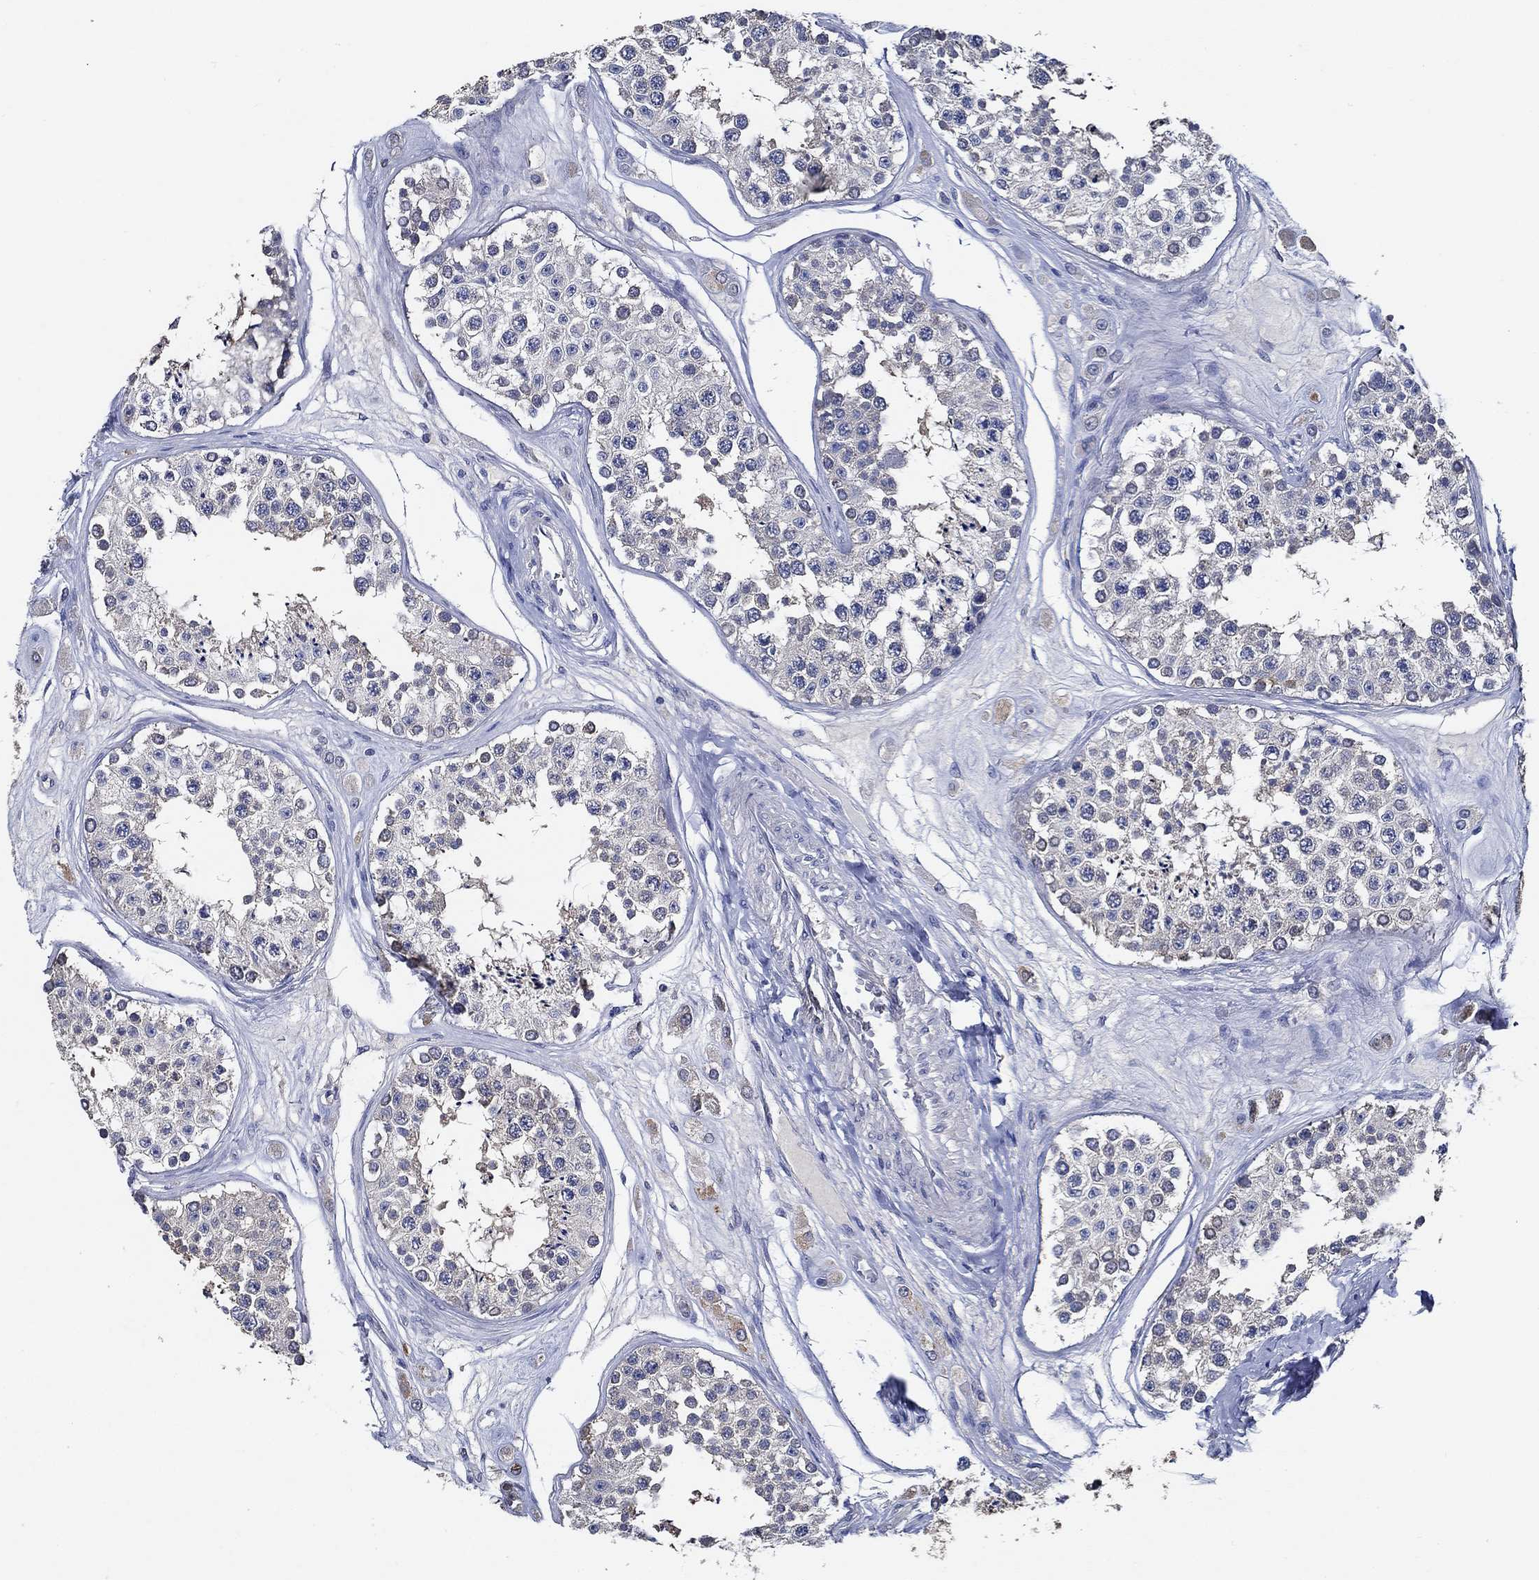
{"staining": {"intensity": "negative", "quantity": "none", "location": "none"}, "tissue": "testis", "cell_type": "Cells in seminiferous ducts", "image_type": "normal", "snomed": [{"axis": "morphology", "description": "Normal tissue, NOS"}, {"axis": "topography", "description": "Testis"}], "caption": "Immunohistochemistry (IHC) micrograph of normal testis stained for a protein (brown), which shows no positivity in cells in seminiferous ducts. (Immunohistochemistry, brightfield microscopy, high magnification).", "gene": "DOCK3", "patient": {"sex": "male", "age": 25}}